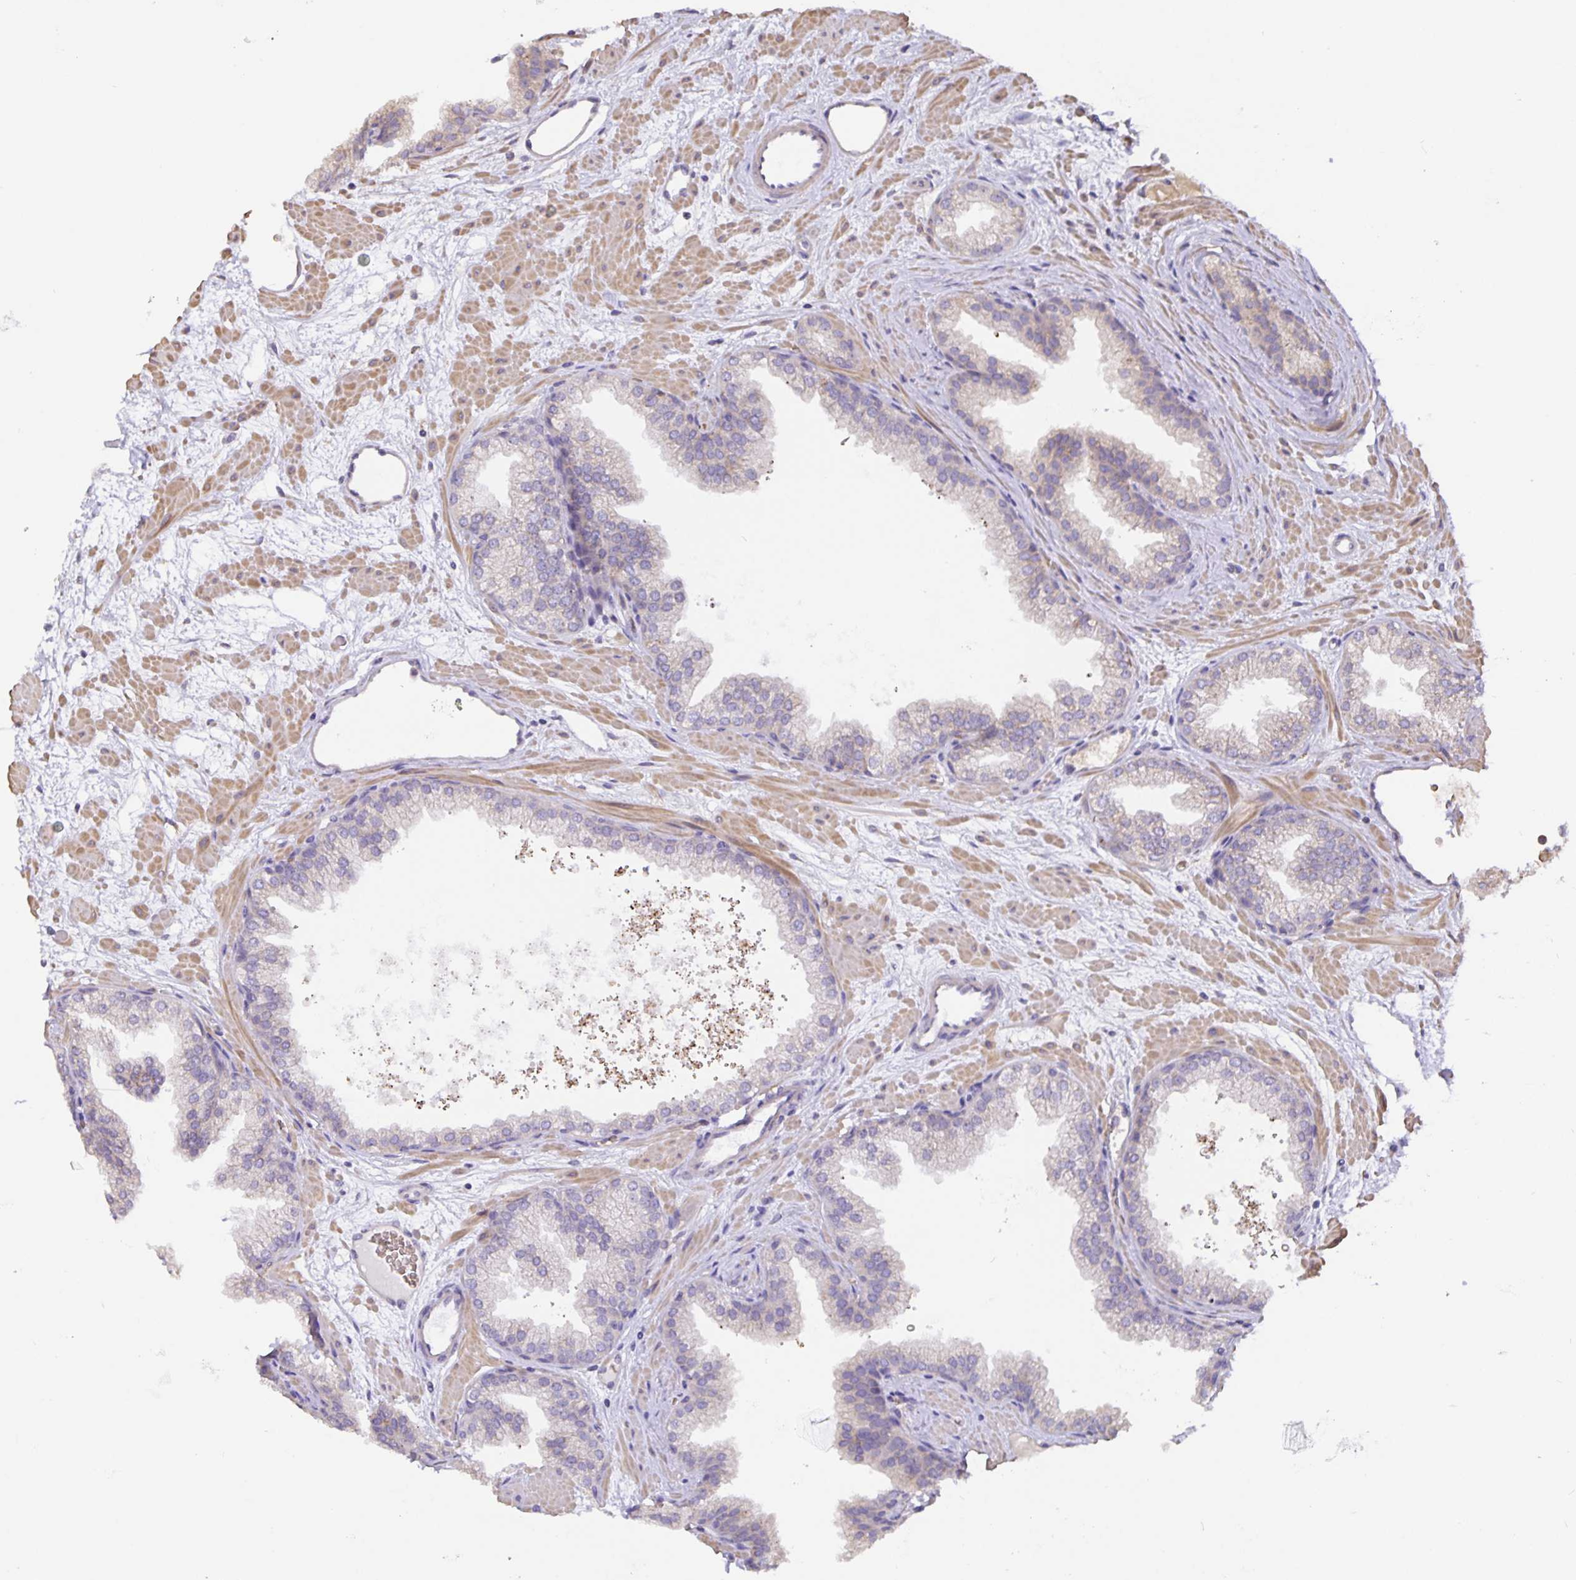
{"staining": {"intensity": "negative", "quantity": "none", "location": "none"}, "tissue": "prostate", "cell_type": "Glandular cells", "image_type": "normal", "snomed": [{"axis": "morphology", "description": "Normal tissue, NOS"}, {"axis": "topography", "description": "Prostate"}], "caption": "Glandular cells show no significant staining in unremarkable prostate.", "gene": "TMEM71", "patient": {"sex": "male", "age": 37}}